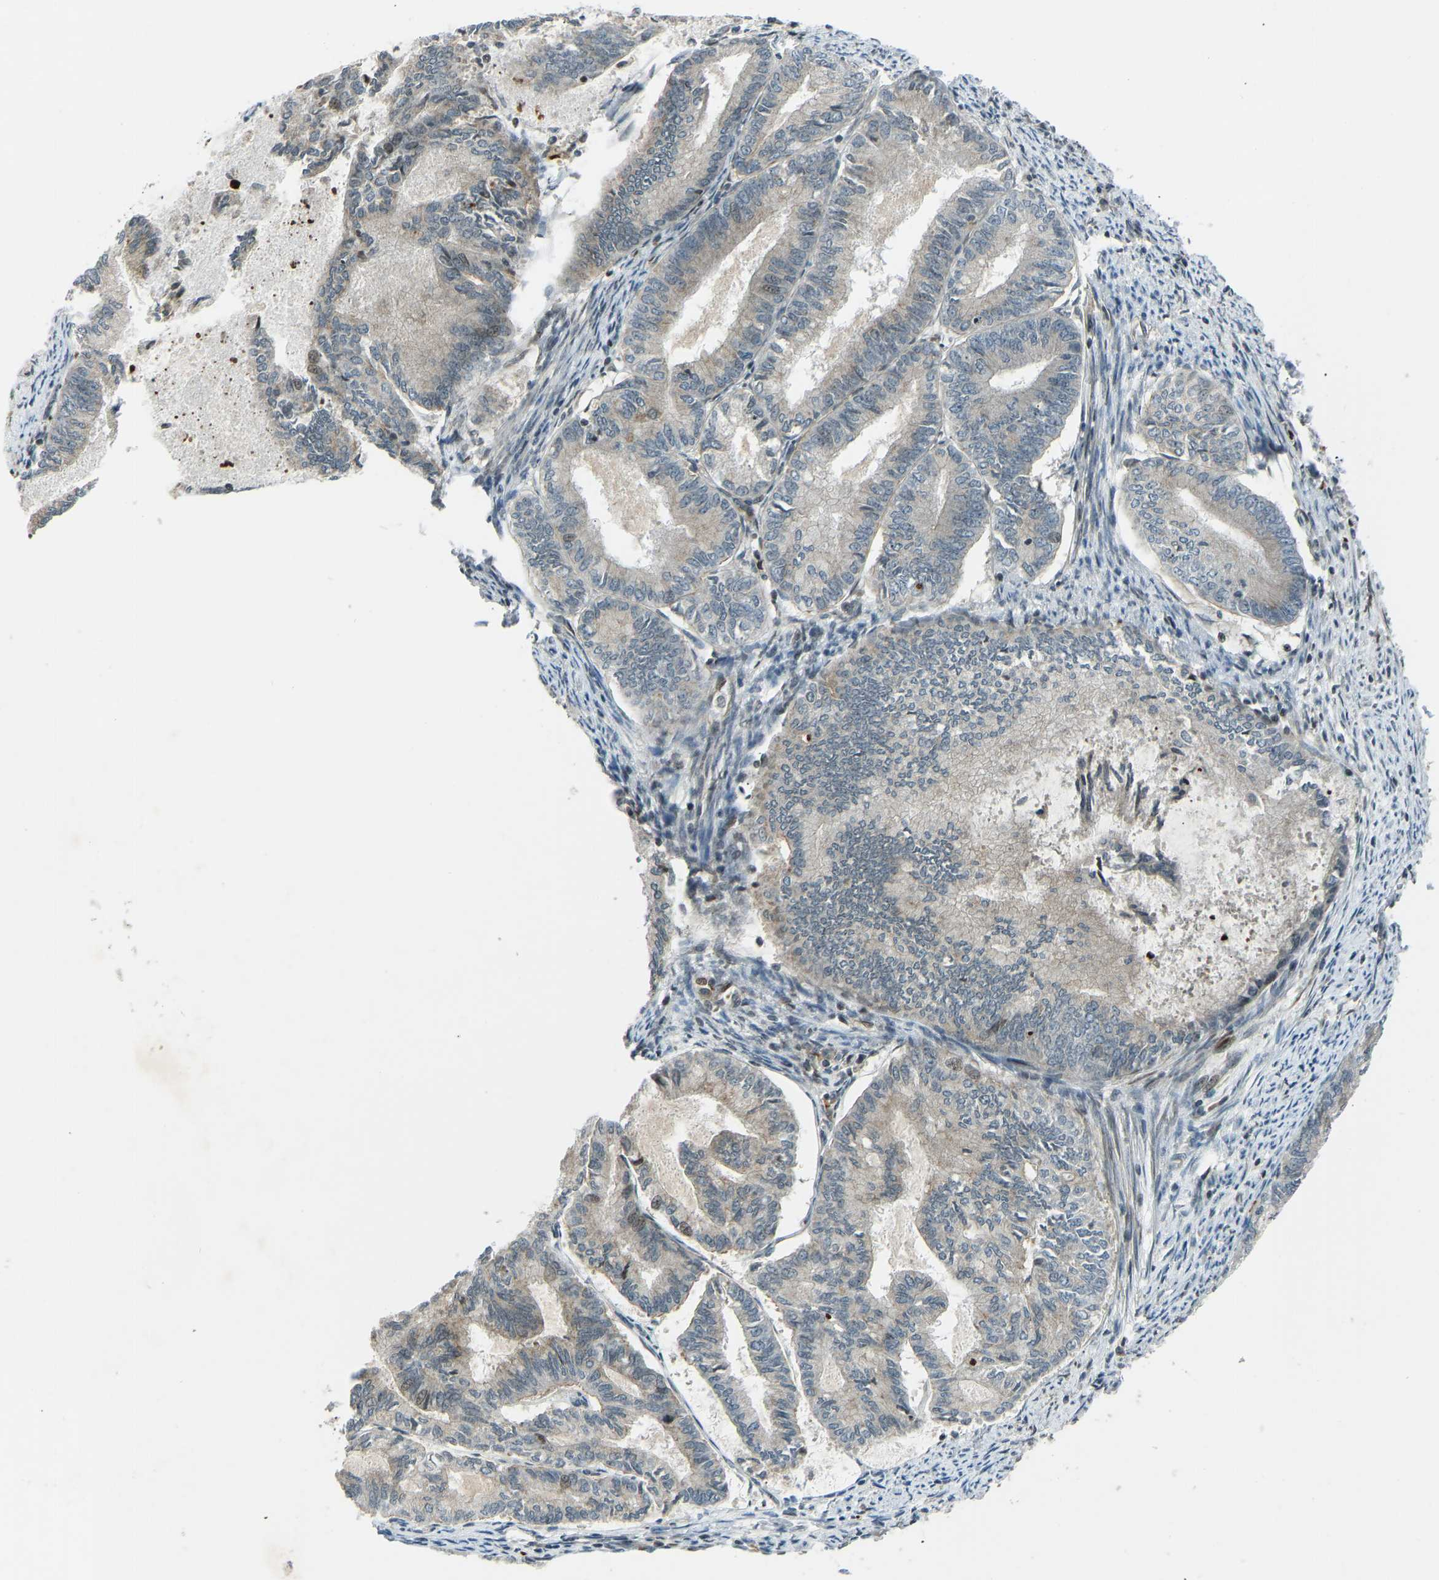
{"staining": {"intensity": "weak", "quantity": "25%-75%", "location": "cytoplasmic/membranous"}, "tissue": "endometrial cancer", "cell_type": "Tumor cells", "image_type": "cancer", "snomed": [{"axis": "morphology", "description": "Adenocarcinoma, NOS"}, {"axis": "topography", "description": "Endometrium"}], "caption": "Weak cytoplasmic/membranous protein expression is seen in approximately 25%-75% of tumor cells in endometrial cancer (adenocarcinoma).", "gene": "SVOPL", "patient": {"sex": "female", "age": 86}}